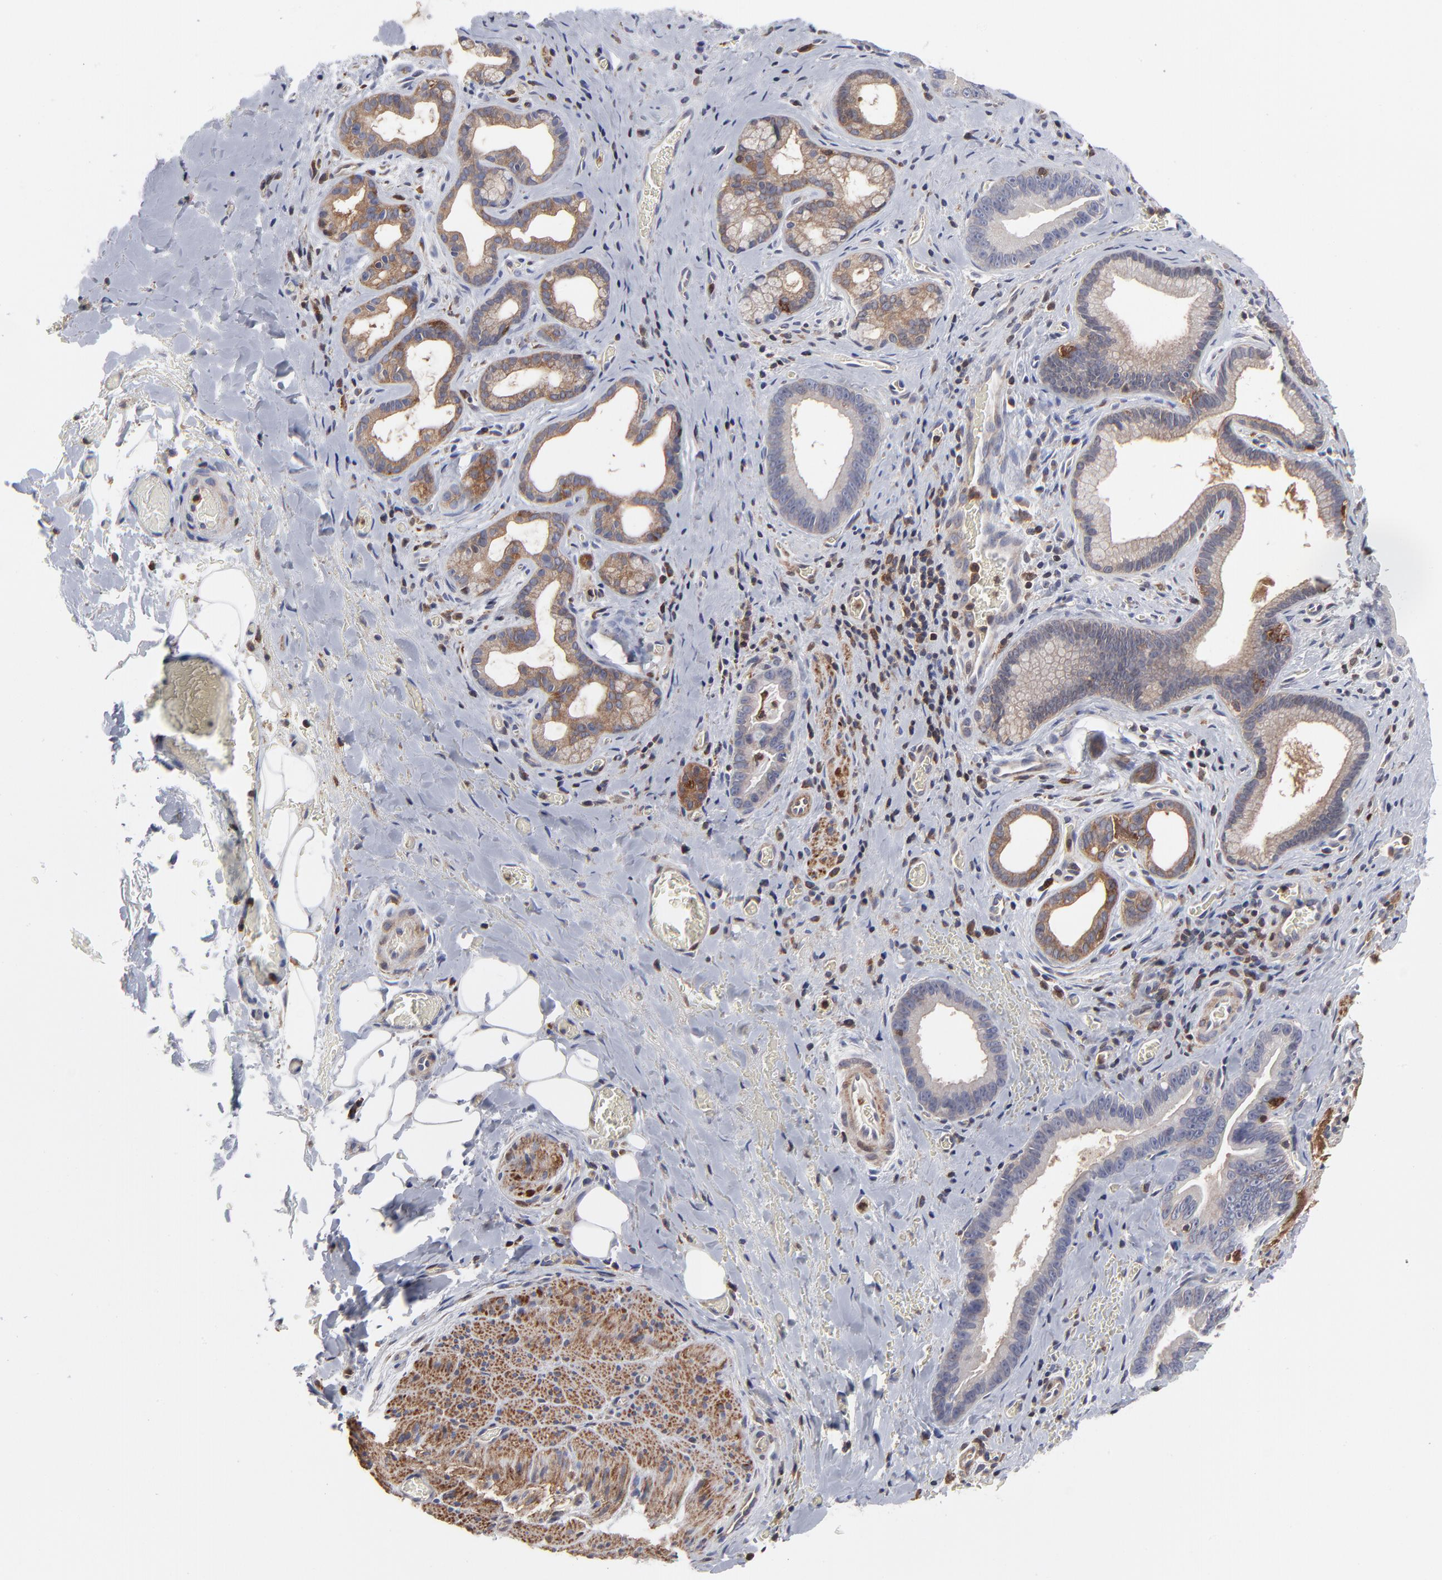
{"staining": {"intensity": "moderate", "quantity": "25%-75%", "location": "cytoplasmic/membranous"}, "tissue": "liver cancer", "cell_type": "Tumor cells", "image_type": "cancer", "snomed": [{"axis": "morphology", "description": "Cholangiocarcinoma"}, {"axis": "topography", "description": "Liver"}], "caption": "About 25%-75% of tumor cells in human liver cancer display moderate cytoplasmic/membranous protein positivity as visualized by brown immunohistochemical staining.", "gene": "MAP2K1", "patient": {"sex": "female", "age": 55}}